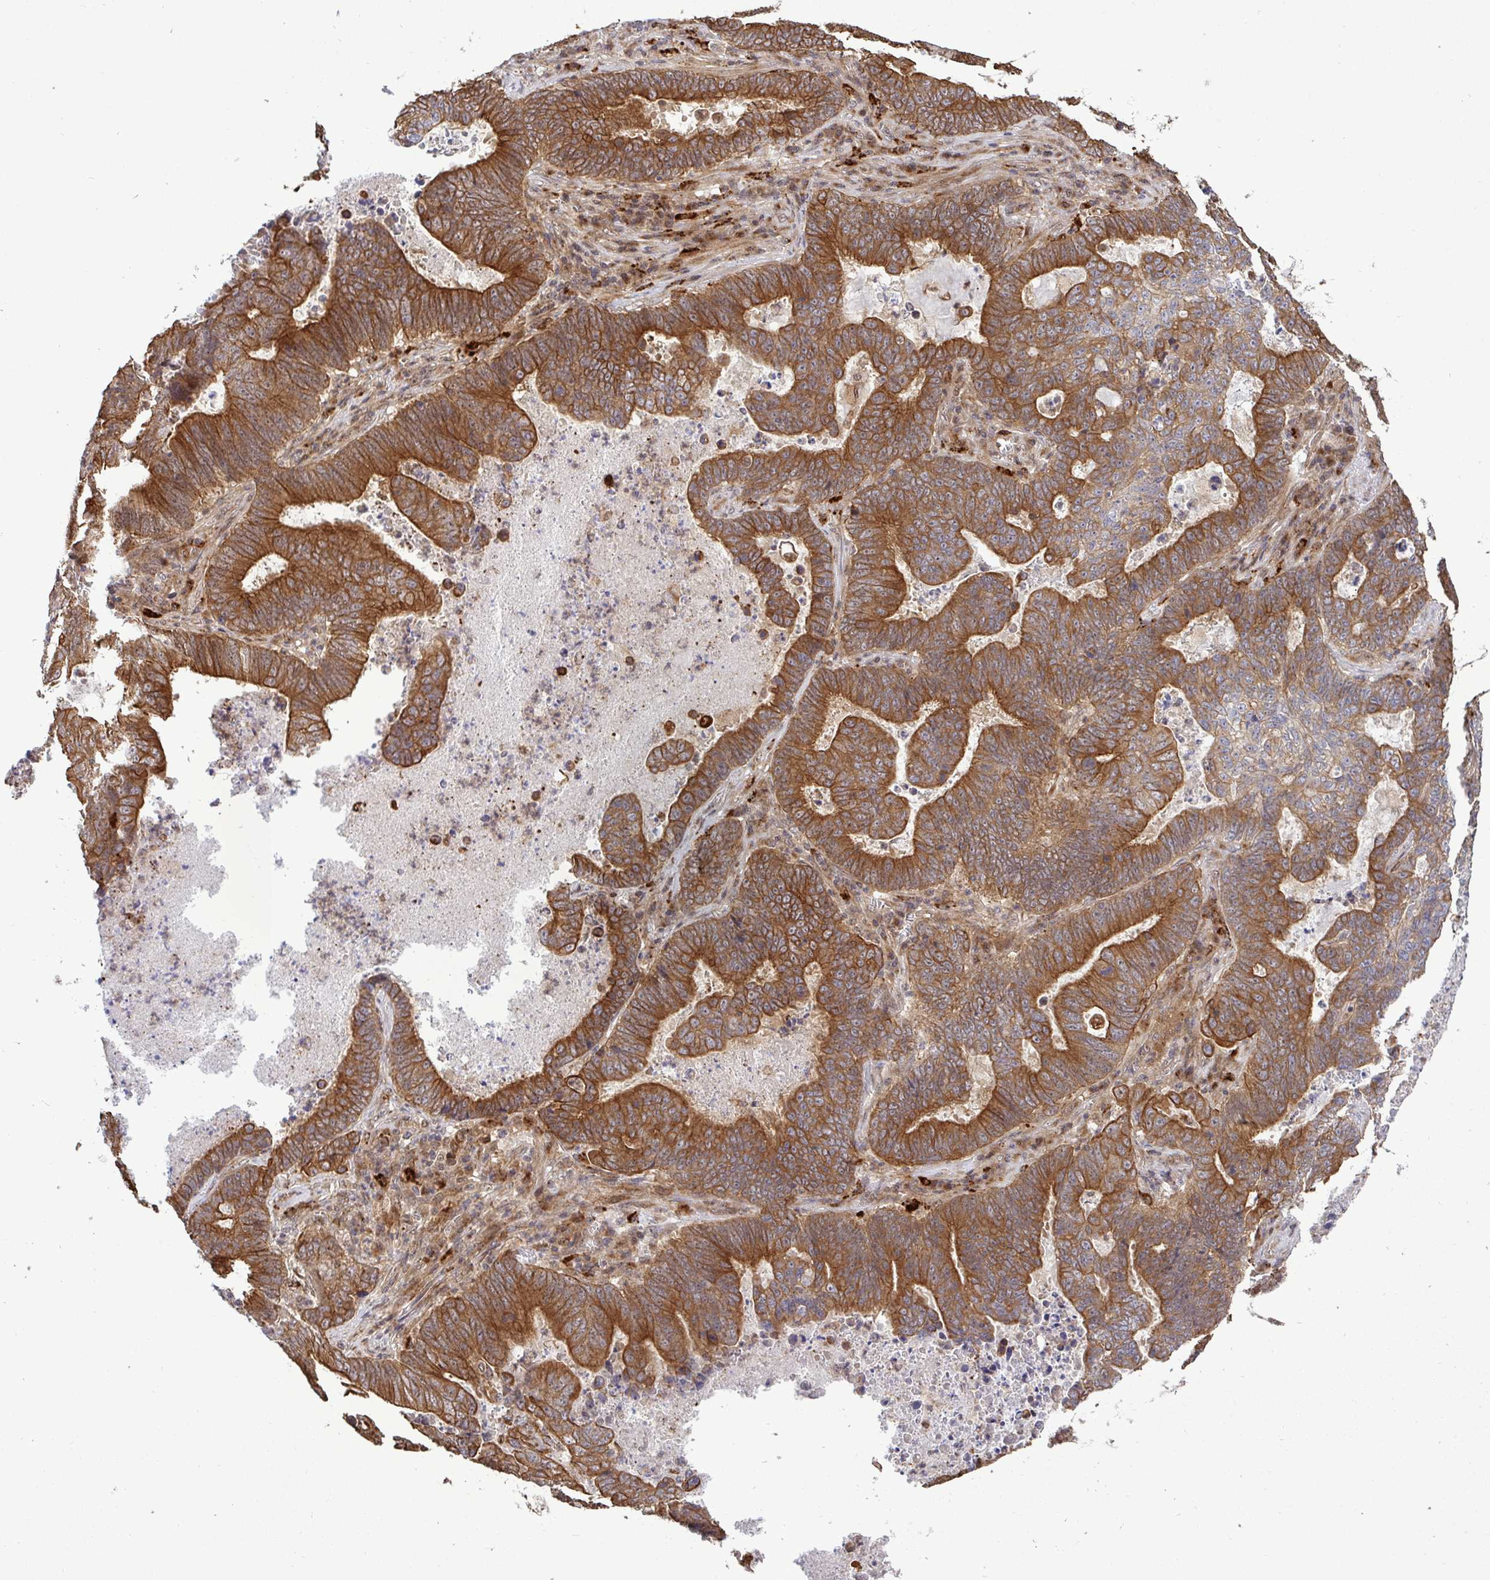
{"staining": {"intensity": "strong", "quantity": ">75%", "location": "cytoplasmic/membranous"}, "tissue": "lung cancer", "cell_type": "Tumor cells", "image_type": "cancer", "snomed": [{"axis": "morphology", "description": "Aneuploidy"}, {"axis": "morphology", "description": "Adenocarcinoma, NOS"}, {"axis": "morphology", "description": "Adenocarcinoma primary or metastatic"}, {"axis": "topography", "description": "Lung"}], "caption": "This is a micrograph of IHC staining of lung adenocarcinoma, which shows strong positivity in the cytoplasmic/membranous of tumor cells.", "gene": "TRIM44", "patient": {"sex": "female", "age": 75}}